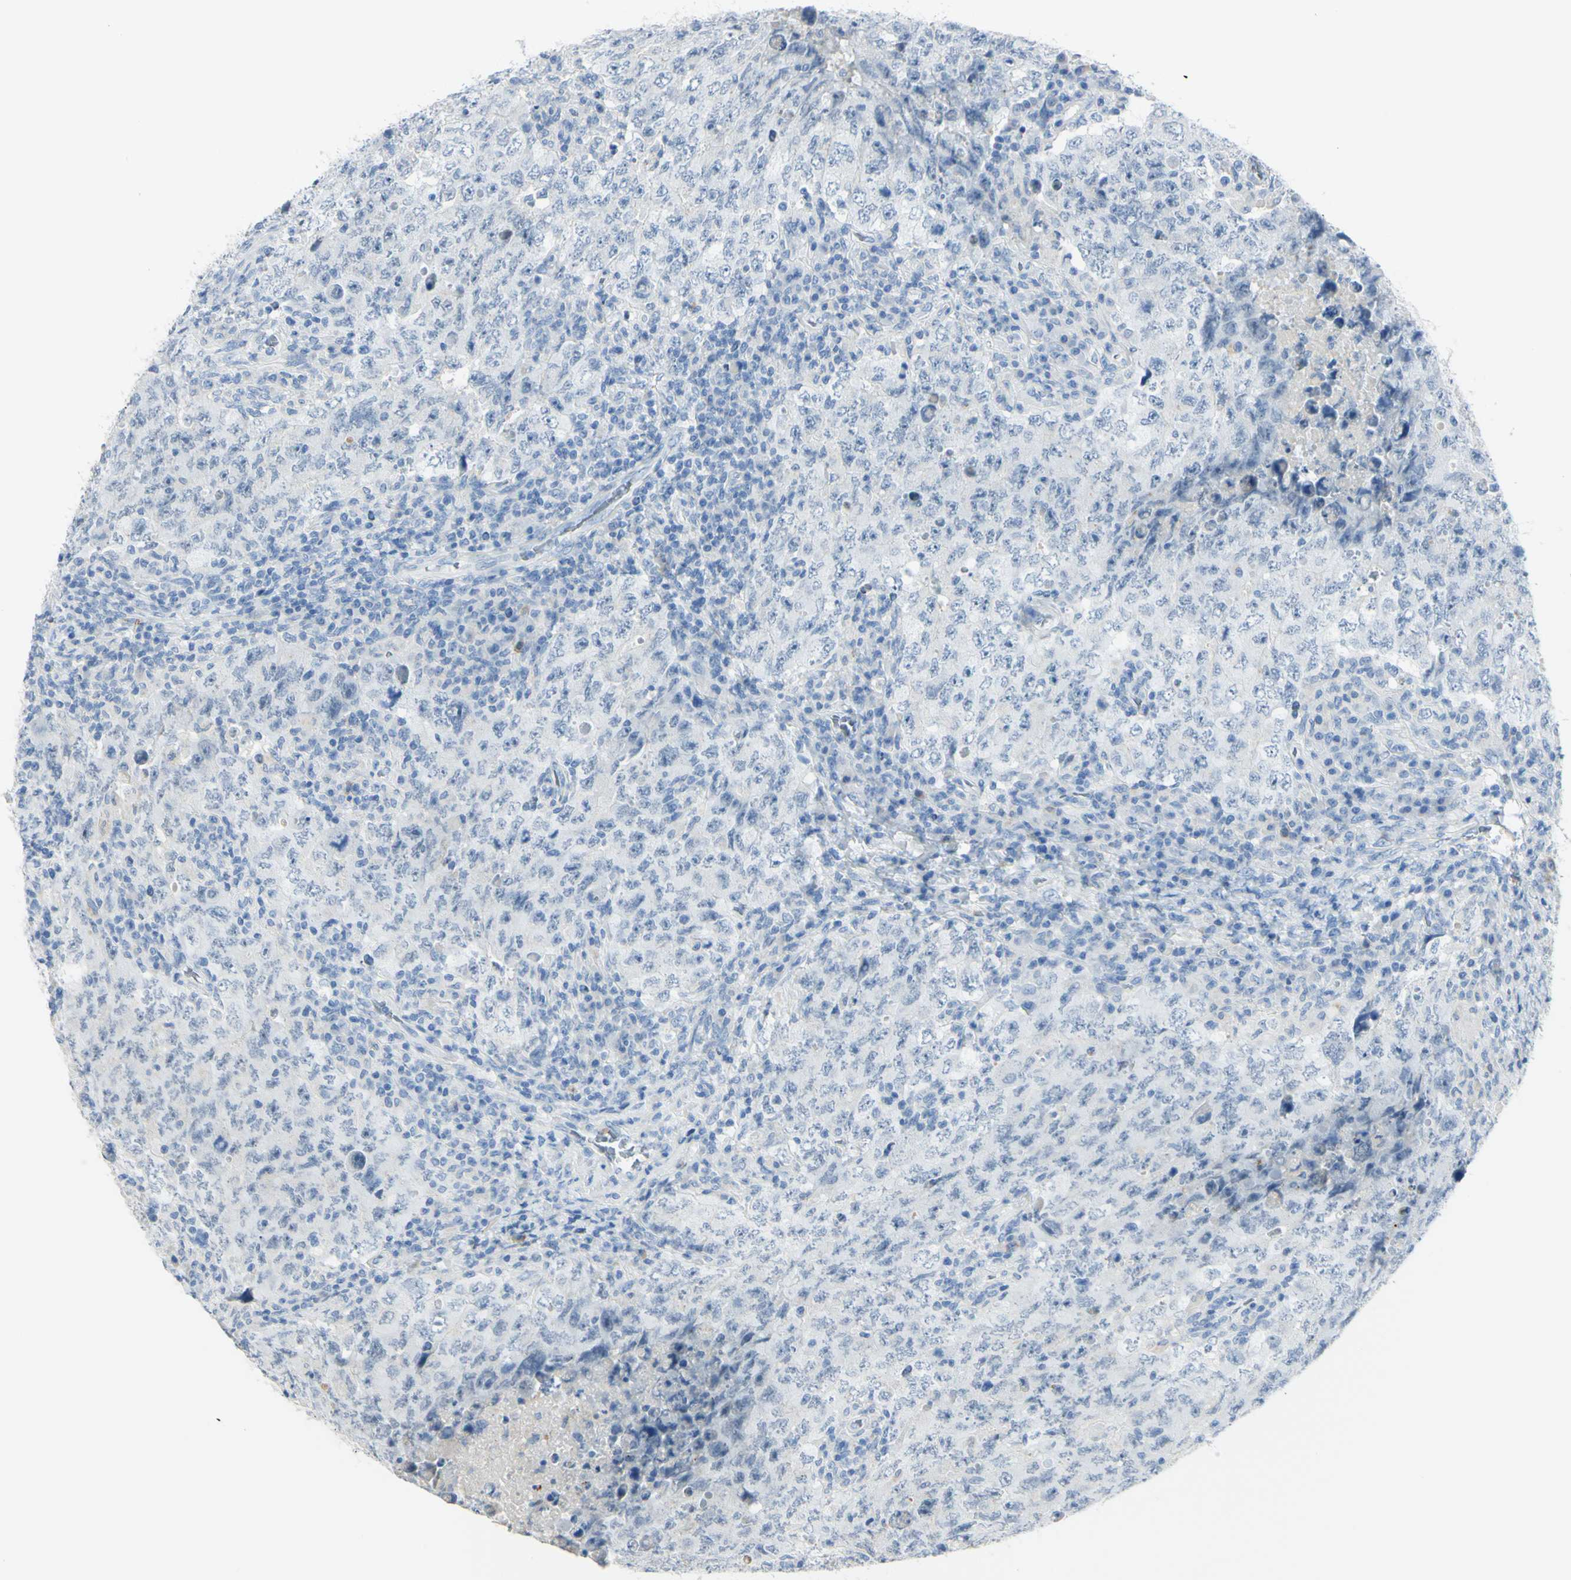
{"staining": {"intensity": "negative", "quantity": "none", "location": "none"}, "tissue": "testis cancer", "cell_type": "Tumor cells", "image_type": "cancer", "snomed": [{"axis": "morphology", "description": "Carcinoma, Embryonal, NOS"}, {"axis": "topography", "description": "Testis"}], "caption": "Immunohistochemistry histopathology image of embryonal carcinoma (testis) stained for a protein (brown), which shows no positivity in tumor cells.", "gene": "ZNF557", "patient": {"sex": "male", "age": 26}}